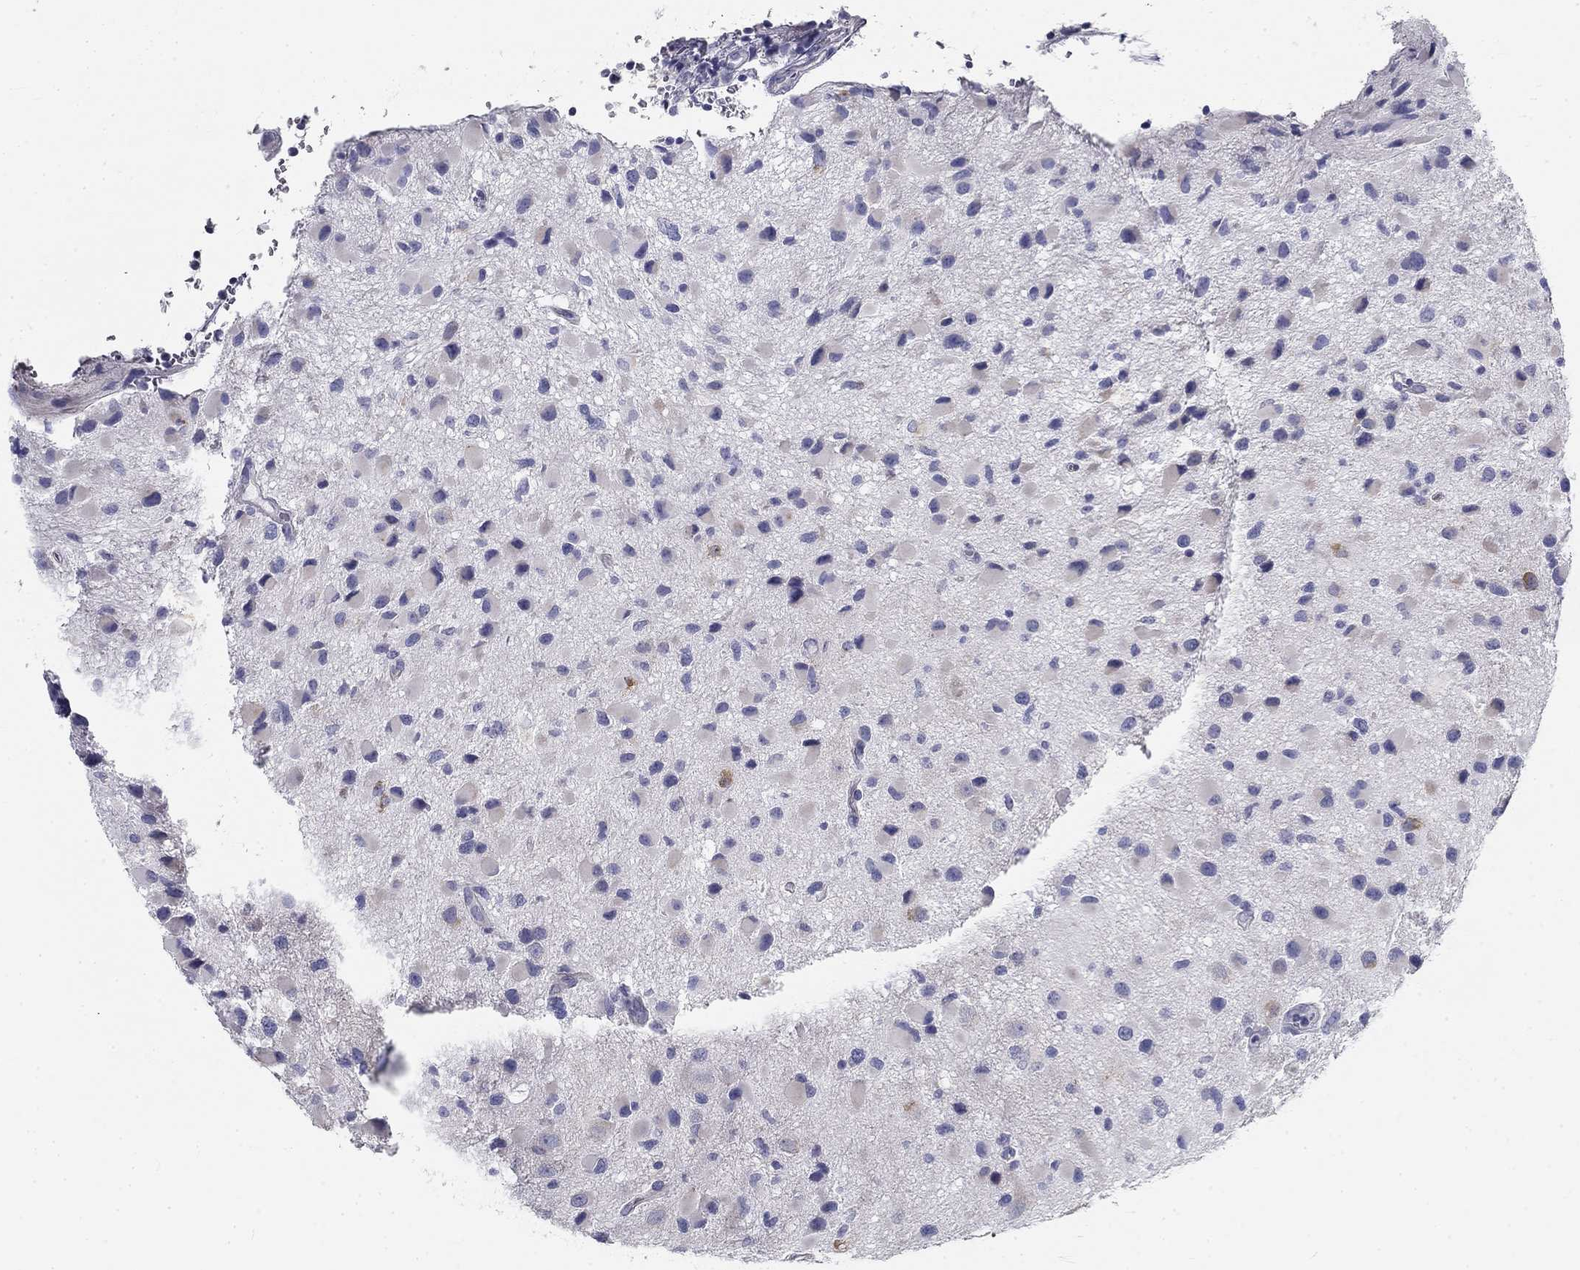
{"staining": {"intensity": "negative", "quantity": "none", "location": "none"}, "tissue": "glioma", "cell_type": "Tumor cells", "image_type": "cancer", "snomed": [{"axis": "morphology", "description": "Glioma, malignant, Low grade"}, {"axis": "topography", "description": "Brain"}], "caption": "An image of malignant glioma (low-grade) stained for a protein demonstrates no brown staining in tumor cells.", "gene": "GALNTL5", "patient": {"sex": "female", "age": 32}}